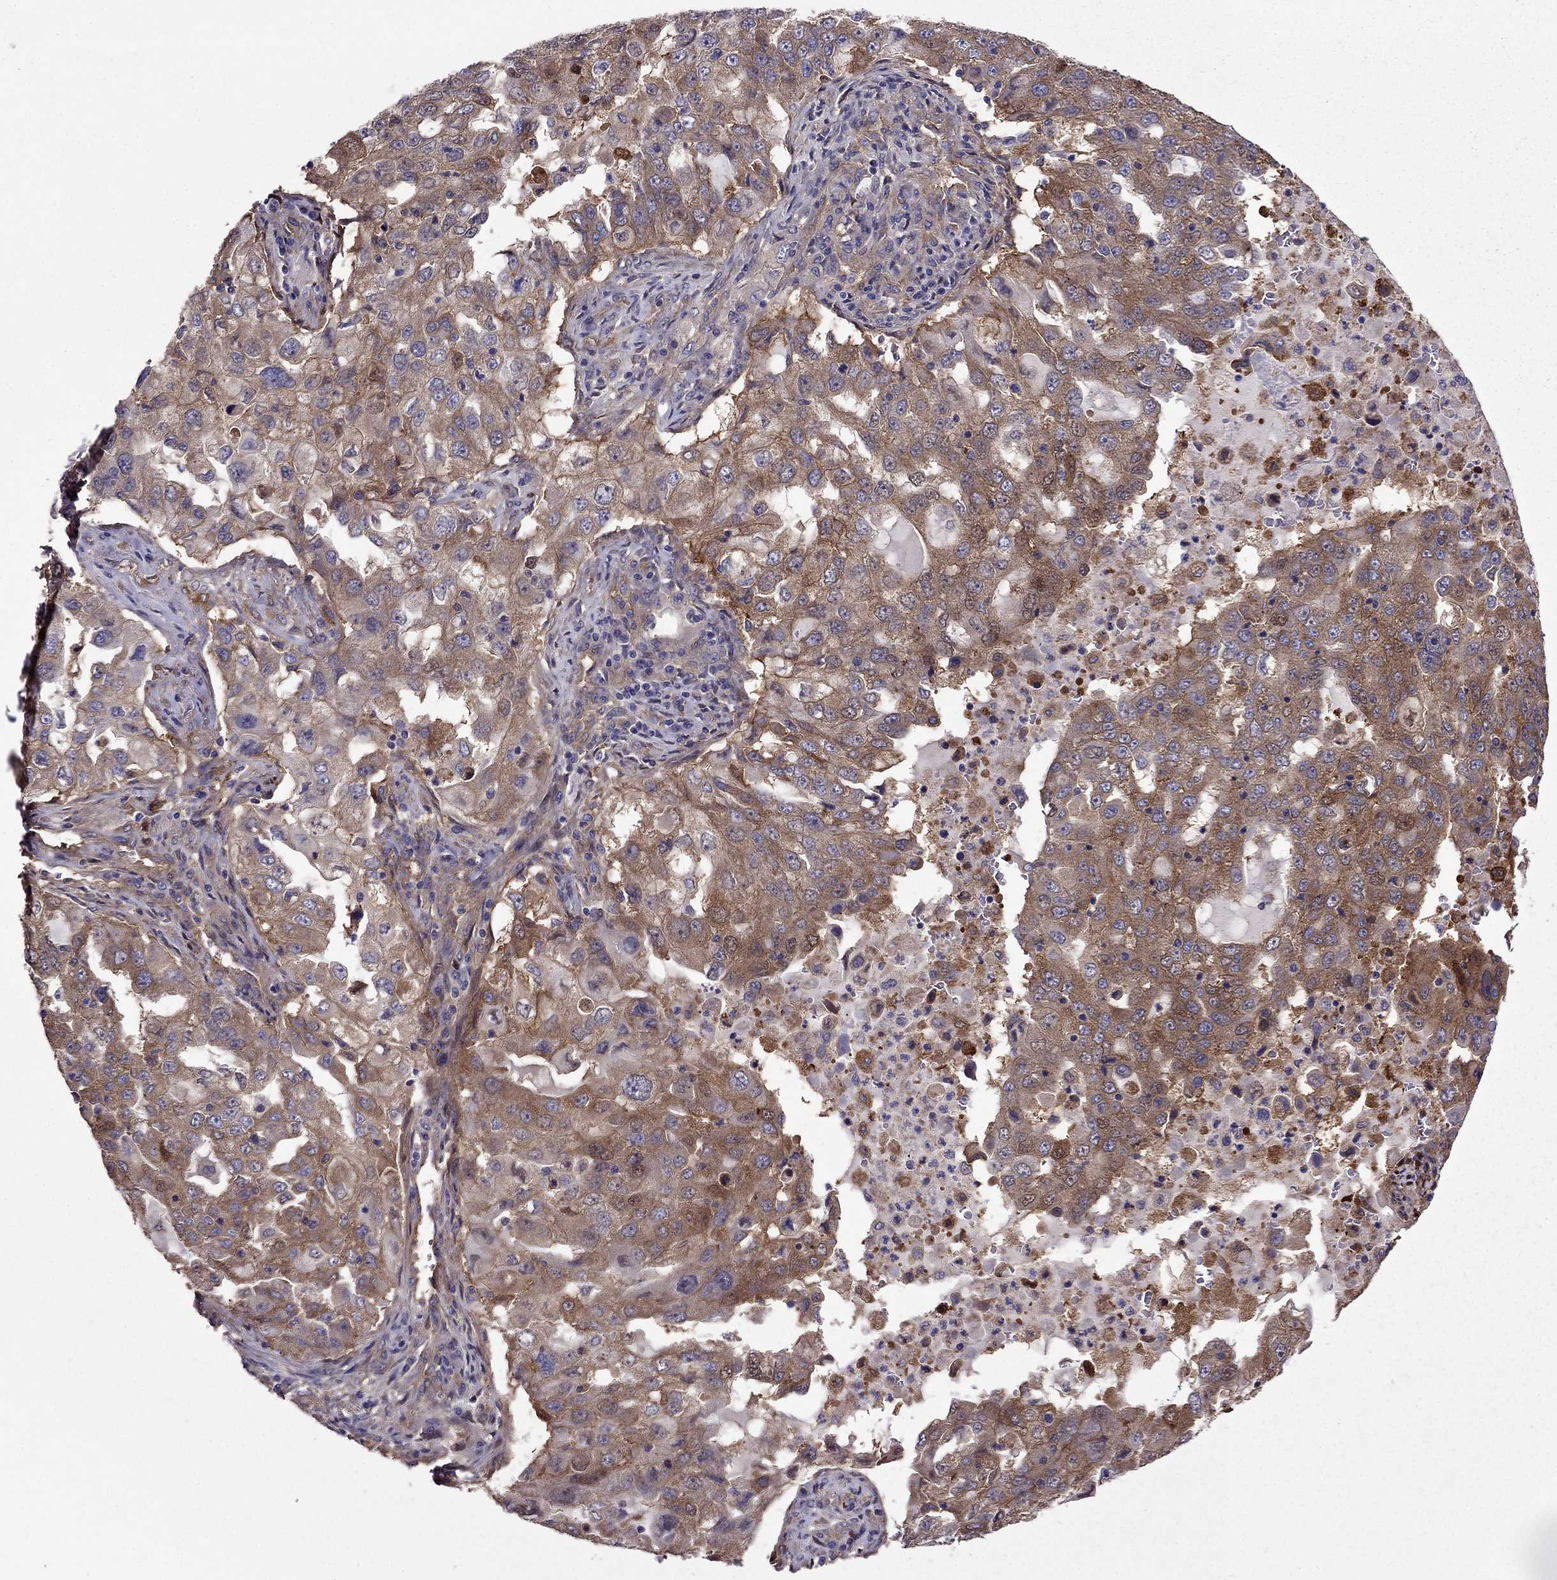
{"staining": {"intensity": "strong", "quantity": ">75%", "location": "cytoplasmic/membranous"}, "tissue": "lung cancer", "cell_type": "Tumor cells", "image_type": "cancer", "snomed": [{"axis": "morphology", "description": "Adenocarcinoma, NOS"}, {"axis": "topography", "description": "Lung"}], "caption": "About >75% of tumor cells in human lung cancer display strong cytoplasmic/membranous protein positivity as visualized by brown immunohistochemical staining.", "gene": "ITGB1", "patient": {"sex": "female", "age": 61}}